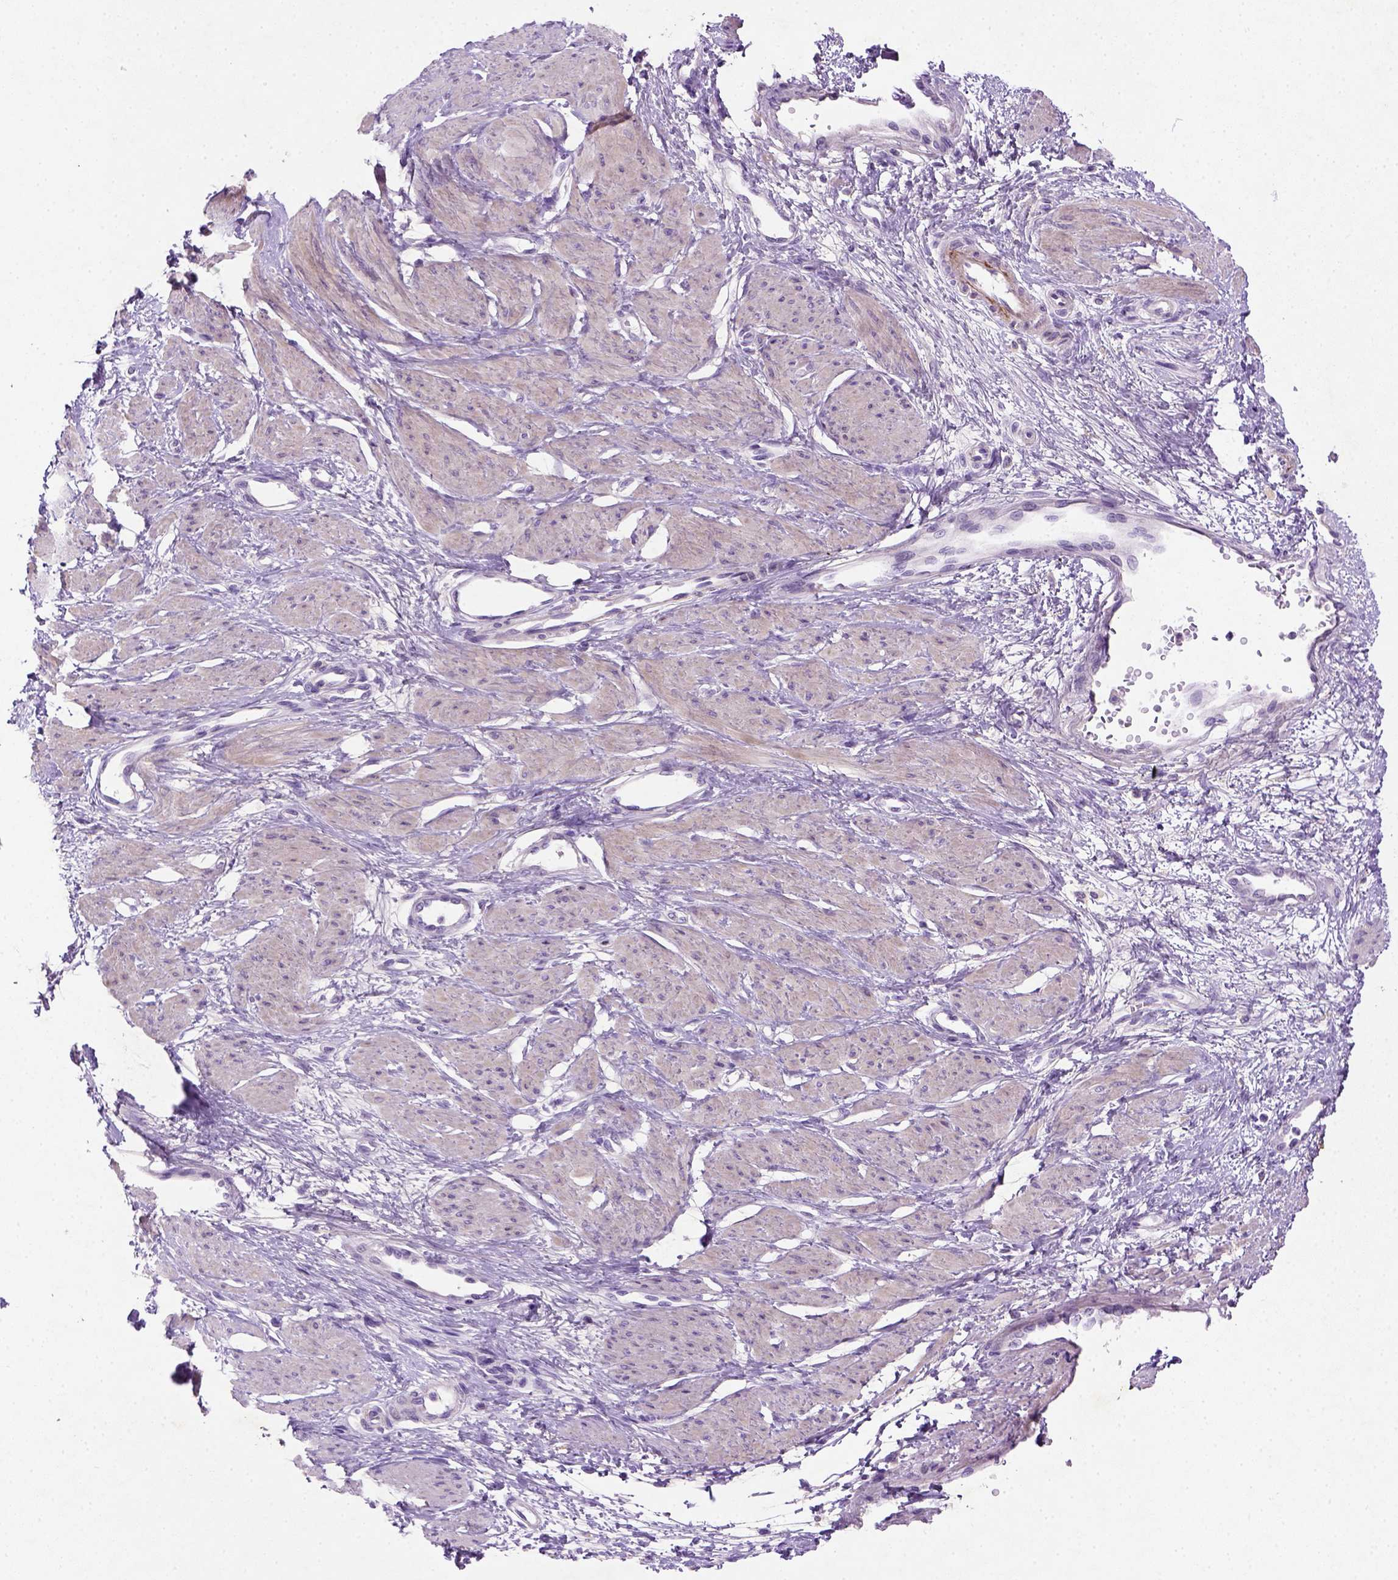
{"staining": {"intensity": "weak", "quantity": "<25%", "location": "cytoplasmic/membranous"}, "tissue": "smooth muscle", "cell_type": "Smooth muscle cells", "image_type": "normal", "snomed": [{"axis": "morphology", "description": "Normal tissue, NOS"}, {"axis": "topography", "description": "Smooth muscle"}, {"axis": "topography", "description": "Uterus"}], "caption": "An immunohistochemistry (IHC) micrograph of benign smooth muscle is shown. There is no staining in smooth muscle cells of smooth muscle.", "gene": "NUDT2", "patient": {"sex": "female", "age": 39}}